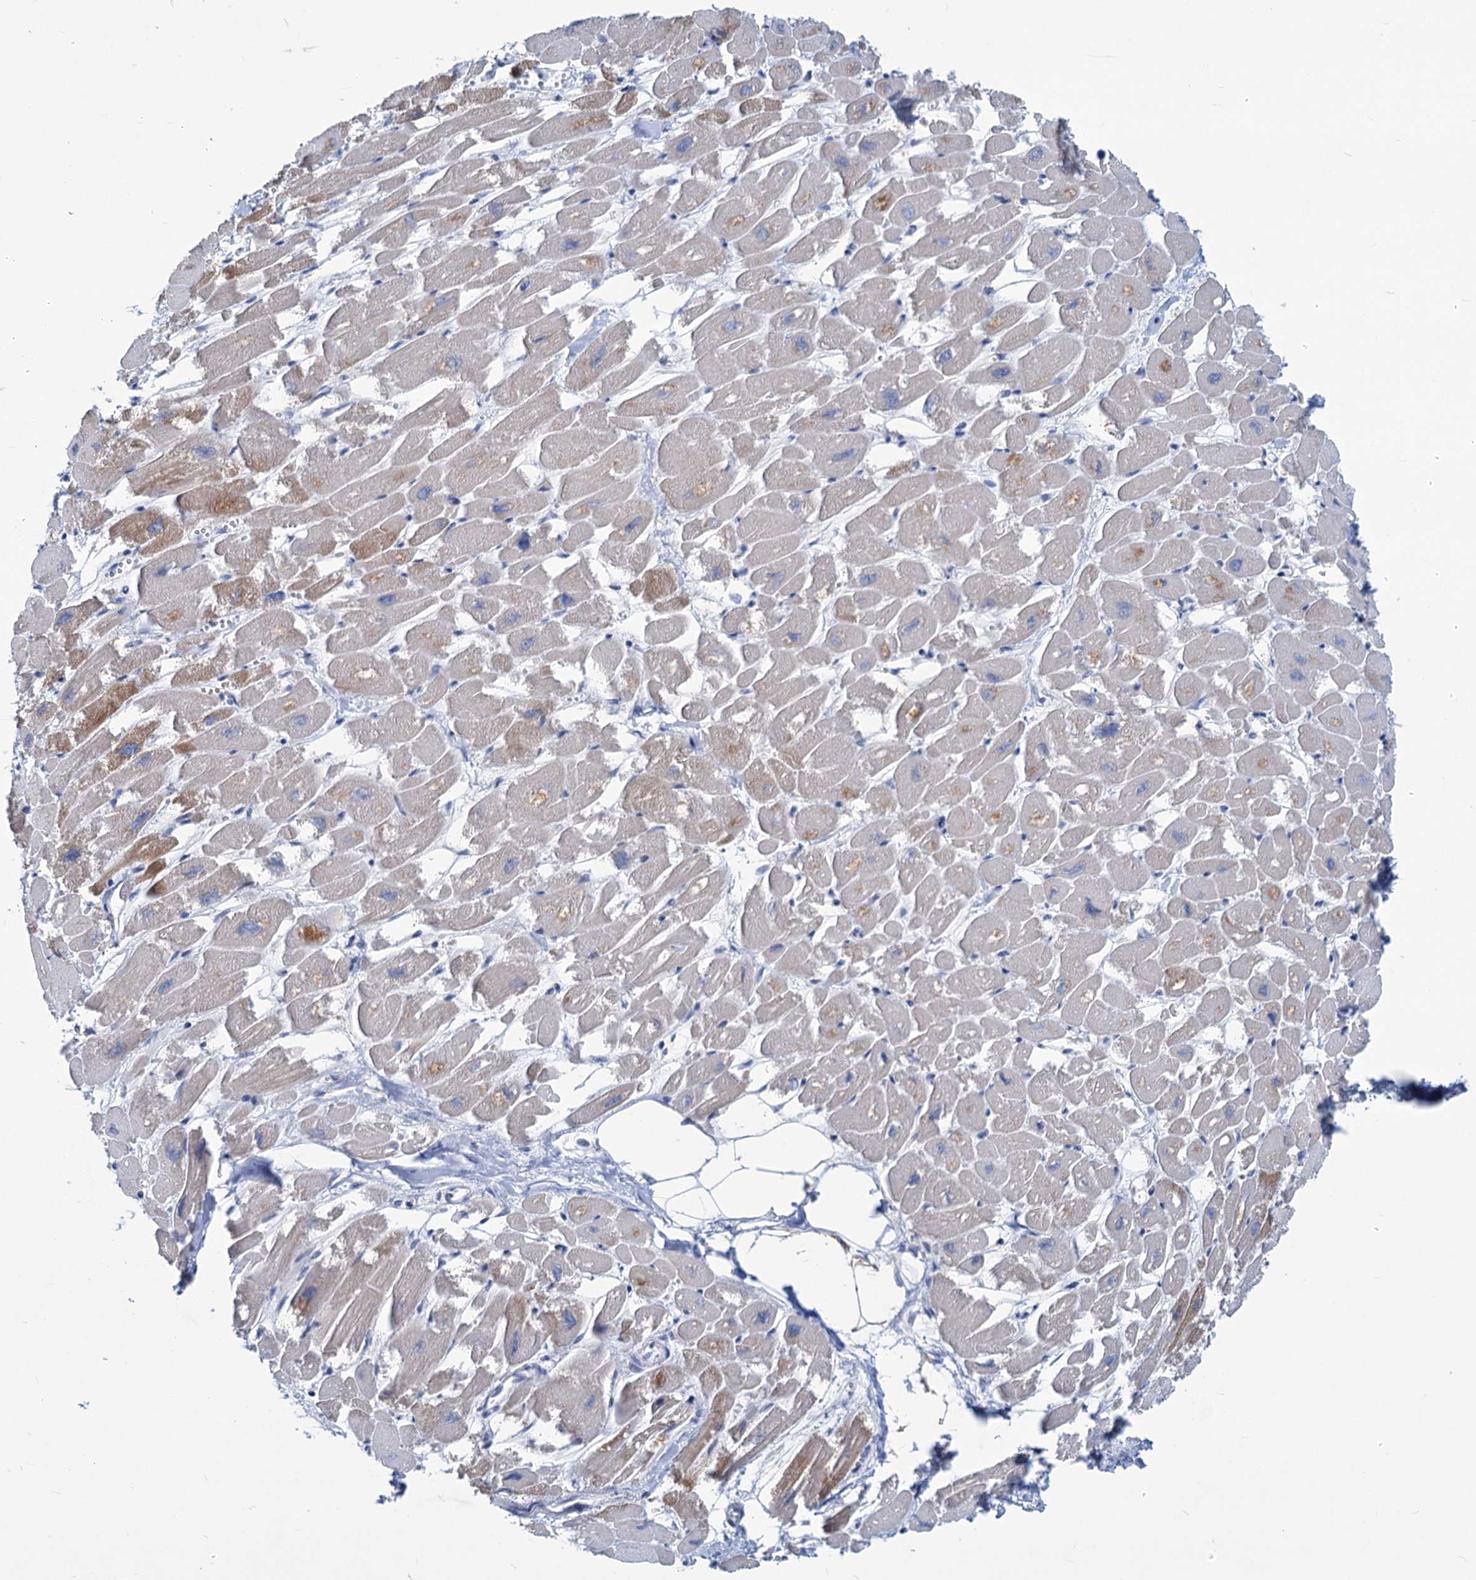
{"staining": {"intensity": "moderate", "quantity": "25%-75%", "location": "cytoplasmic/membranous"}, "tissue": "heart muscle", "cell_type": "Cardiomyocytes", "image_type": "normal", "snomed": [{"axis": "morphology", "description": "Normal tissue, NOS"}, {"axis": "topography", "description": "Heart"}], "caption": "Brown immunohistochemical staining in benign heart muscle demonstrates moderate cytoplasmic/membranous positivity in approximately 25%-75% of cardiomyocytes.", "gene": "NEU3", "patient": {"sex": "male", "age": 54}}